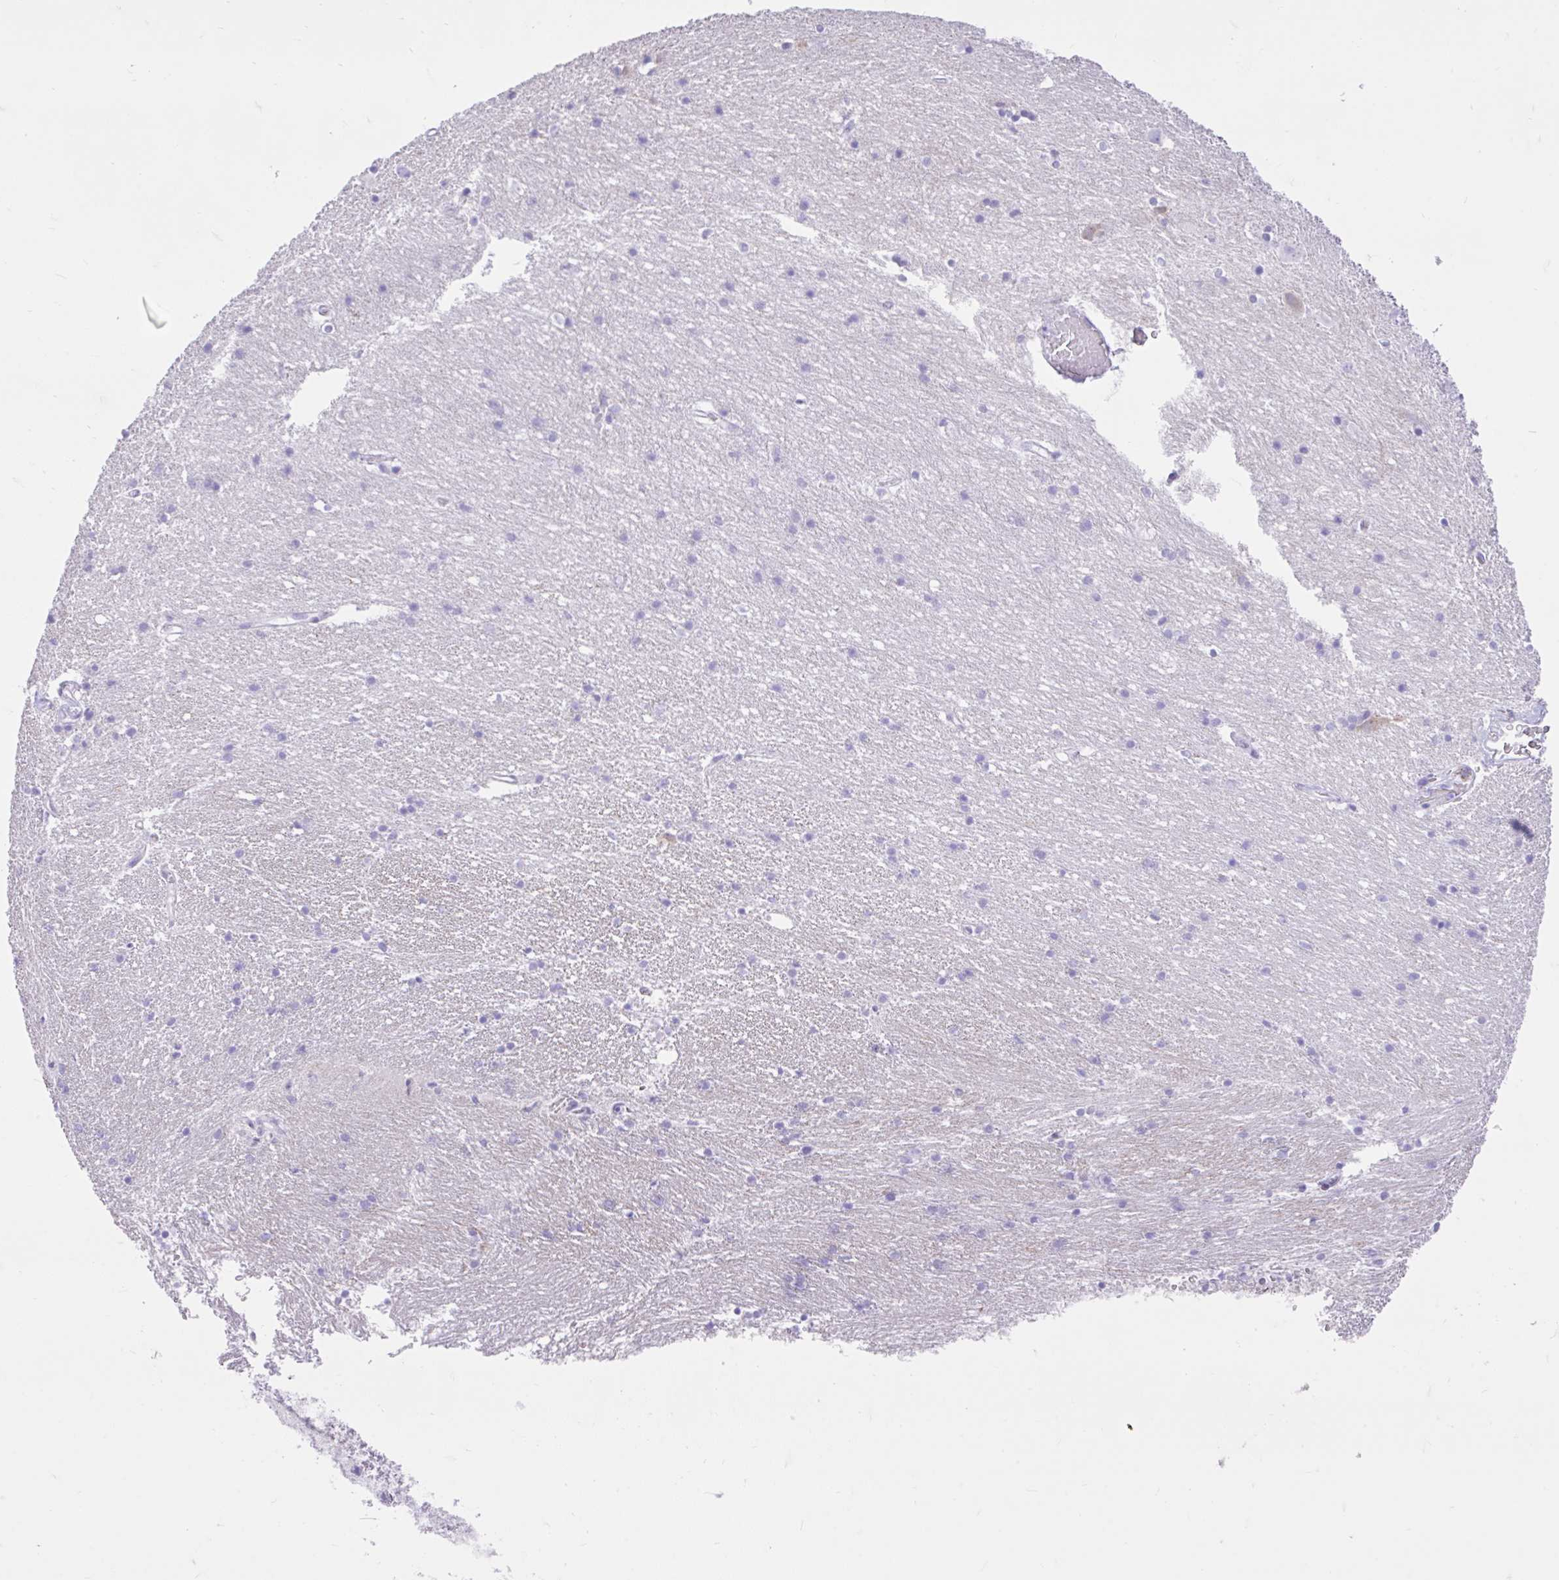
{"staining": {"intensity": "negative", "quantity": "none", "location": "none"}, "tissue": "hippocampus", "cell_type": "Glial cells", "image_type": "normal", "snomed": [{"axis": "morphology", "description": "Normal tissue, NOS"}, {"axis": "topography", "description": "Hippocampus"}], "caption": "The micrograph reveals no staining of glial cells in unremarkable hippocampus.", "gene": "REEP1", "patient": {"sex": "male", "age": 63}}